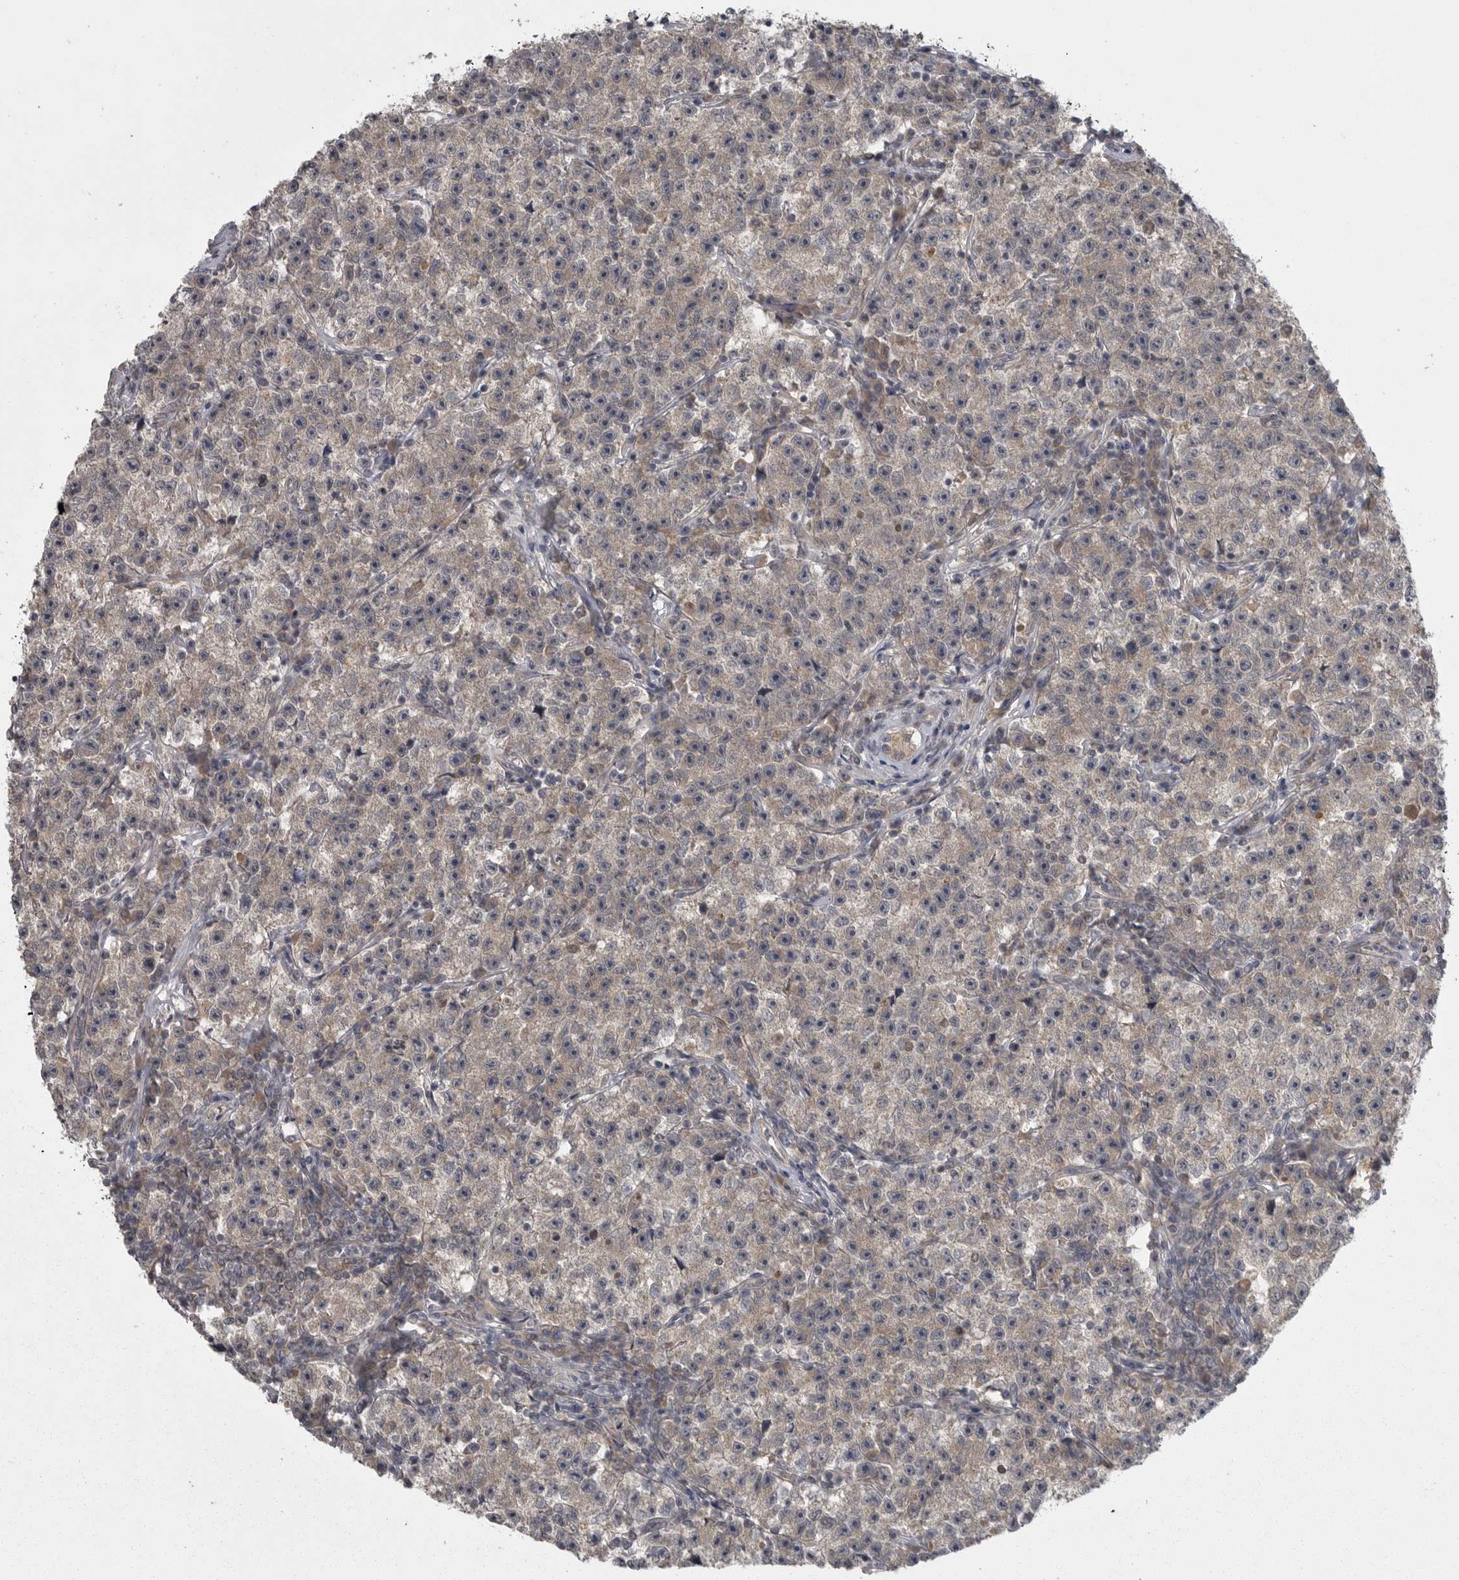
{"staining": {"intensity": "weak", "quantity": "<25%", "location": "cytoplasmic/membranous"}, "tissue": "testis cancer", "cell_type": "Tumor cells", "image_type": "cancer", "snomed": [{"axis": "morphology", "description": "Seminoma, NOS"}, {"axis": "topography", "description": "Testis"}], "caption": "IHC of seminoma (testis) exhibits no expression in tumor cells.", "gene": "PHF13", "patient": {"sex": "male", "age": 22}}